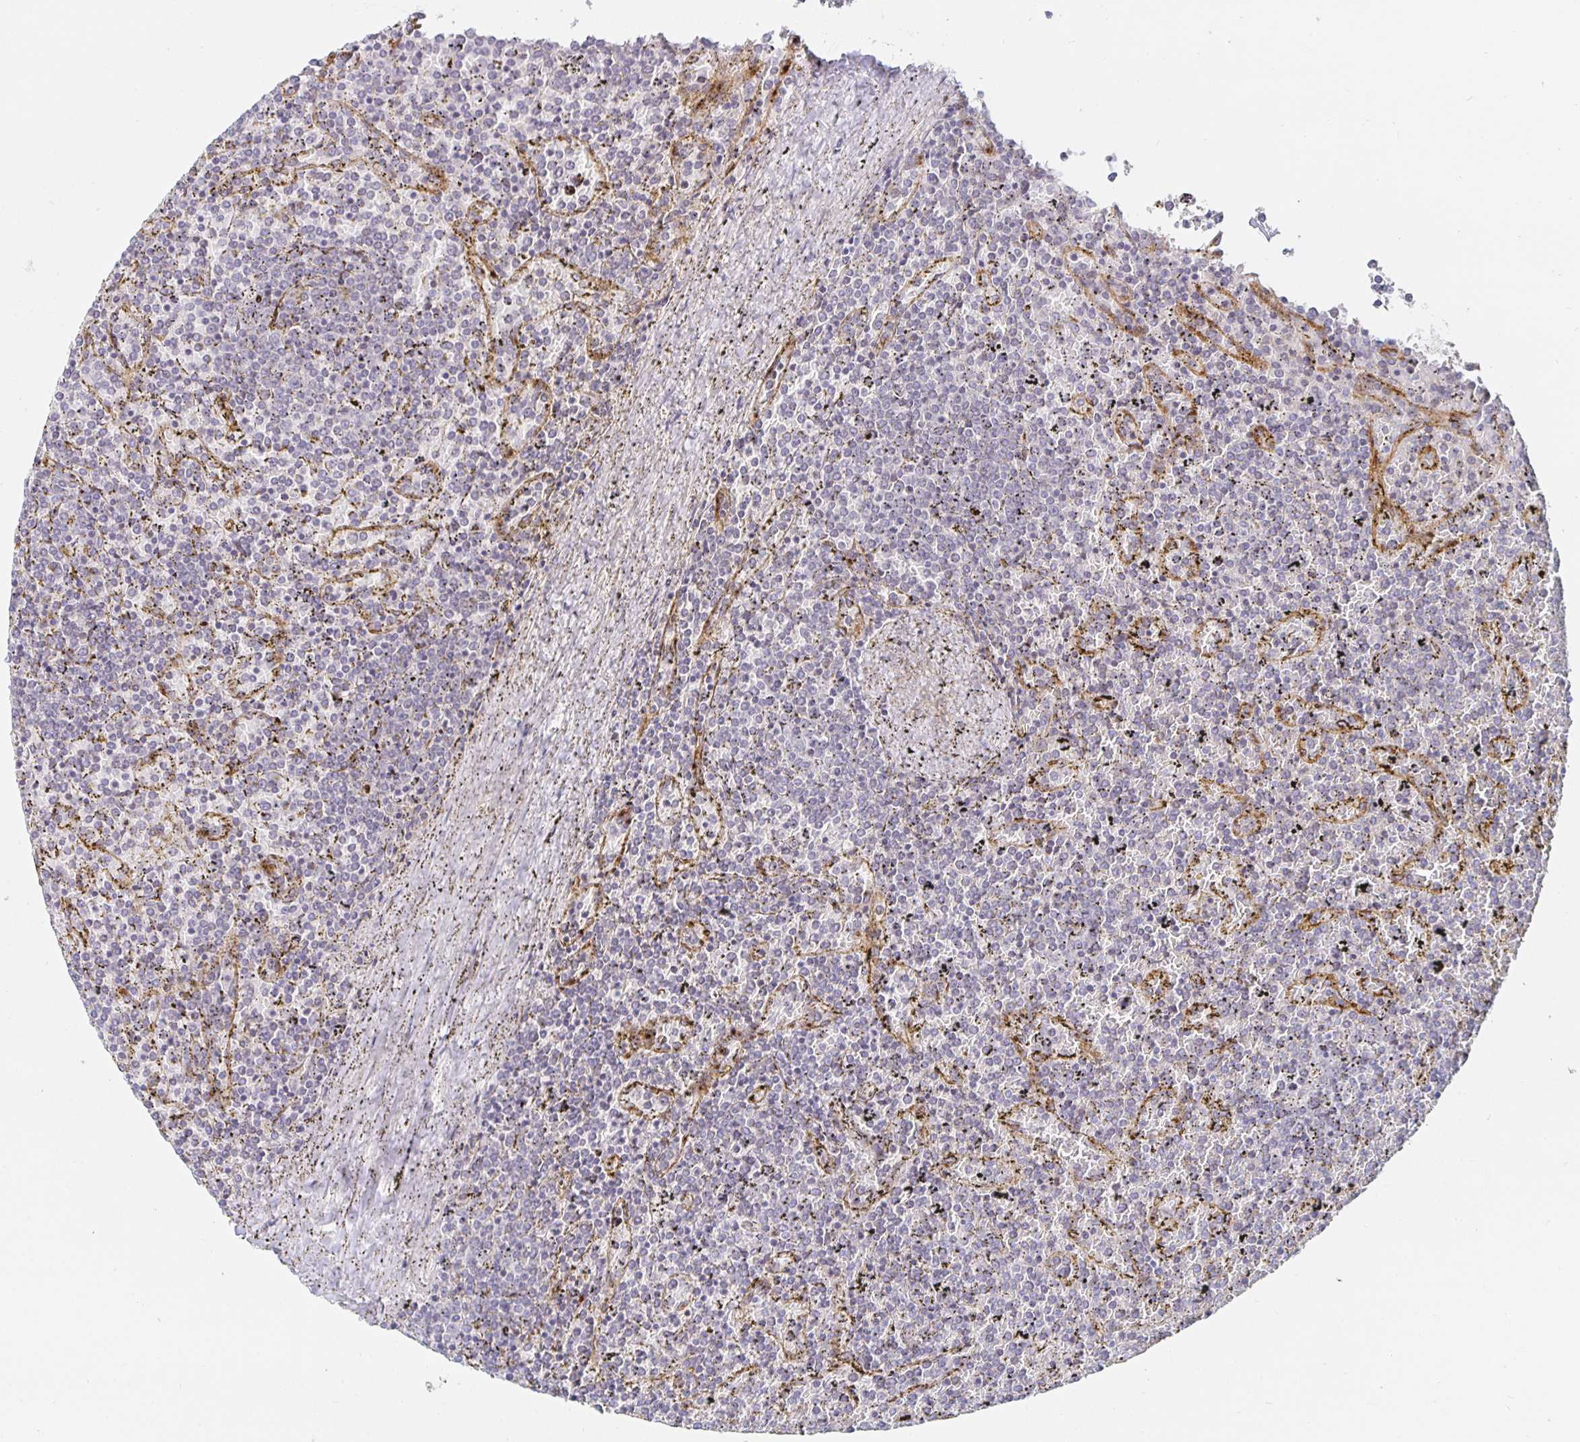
{"staining": {"intensity": "negative", "quantity": "none", "location": "none"}, "tissue": "lymphoma", "cell_type": "Tumor cells", "image_type": "cancer", "snomed": [{"axis": "morphology", "description": "Malignant lymphoma, non-Hodgkin's type, Low grade"}, {"axis": "topography", "description": "Spleen"}], "caption": "High power microscopy photomicrograph of an immunohistochemistry (IHC) histopathology image of lymphoma, revealing no significant expression in tumor cells.", "gene": "S100G", "patient": {"sex": "female", "age": 77}}